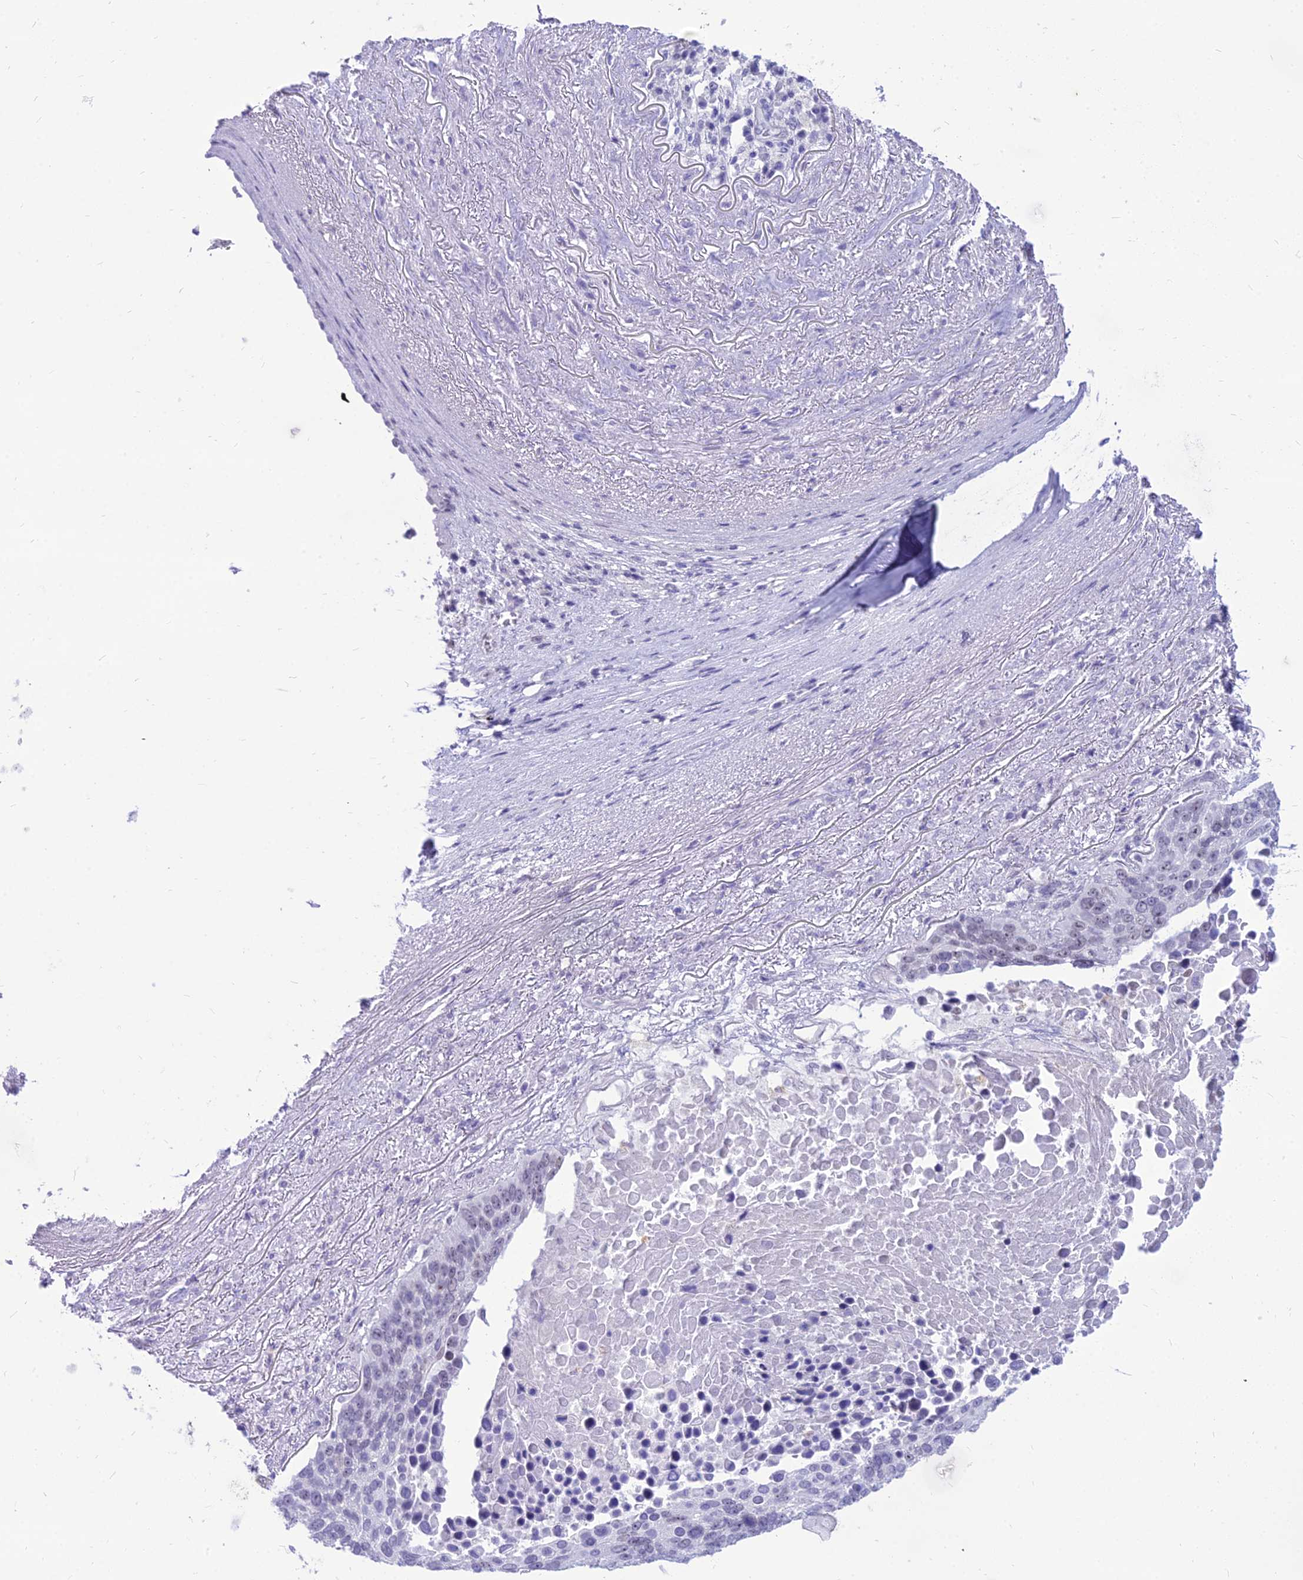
{"staining": {"intensity": "weak", "quantity": "<25%", "location": "nuclear"}, "tissue": "lung cancer", "cell_type": "Tumor cells", "image_type": "cancer", "snomed": [{"axis": "morphology", "description": "Normal tissue, NOS"}, {"axis": "morphology", "description": "Squamous cell carcinoma, NOS"}, {"axis": "topography", "description": "Lymph node"}, {"axis": "topography", "description": "Lung"}], "caption": "Immunohistochemical staining of lung cancer exhibits no significant expression in tumor cells.", "gene": "DHX40", "patient": {"sex": "male", "age": 66}}